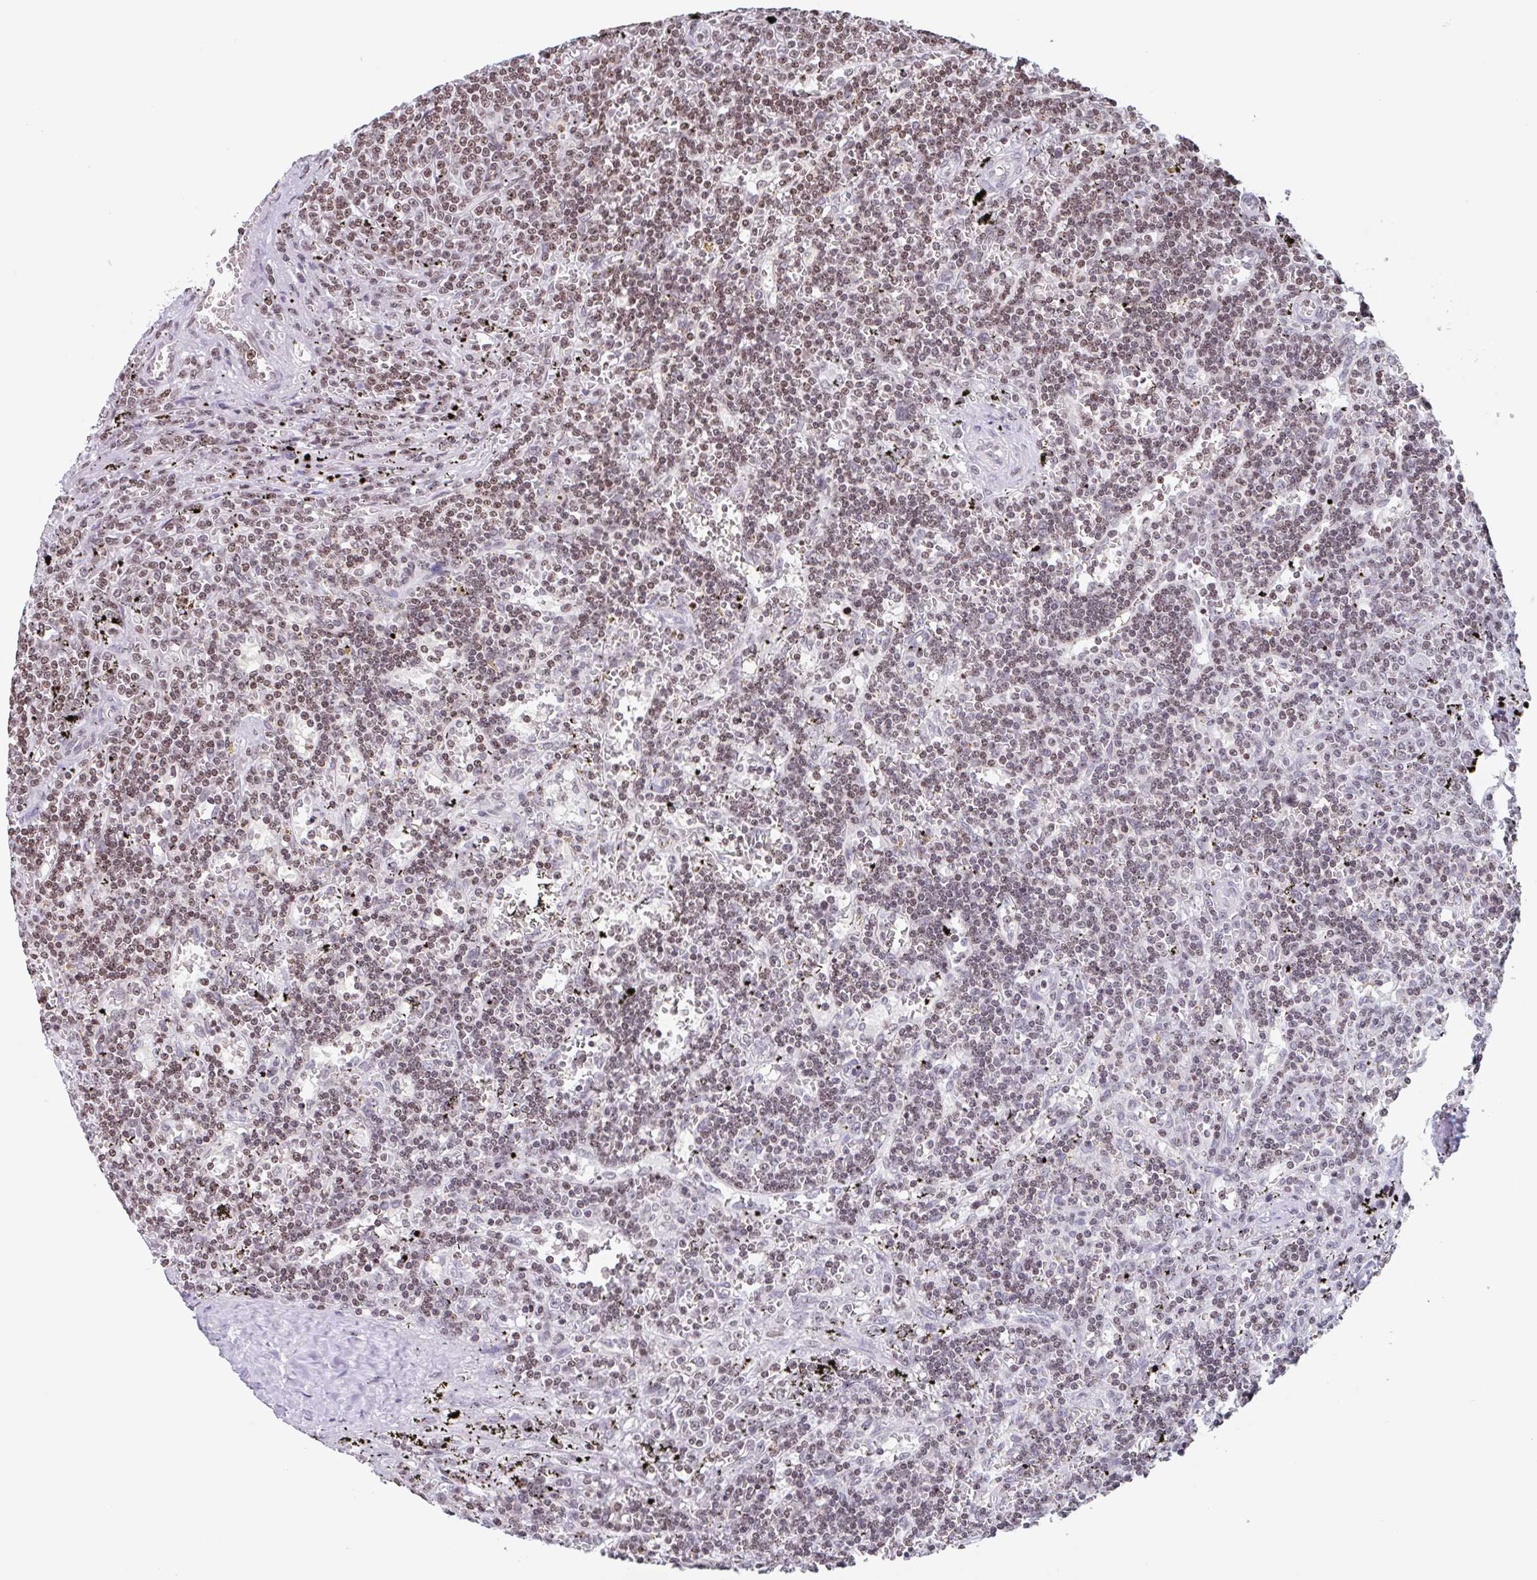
{"staining": {"intensity": "moderate", "quantity": ">75%", "location": "nuclear"}, "tissue": "lymphoma", "cell_type": "Tumor cells", "image_type": "cancer", "snomed": [{"axis": "morphology", "description": "Malignant lymphoma, non-Hodgkin's type, Low grade"}, {"axis": "topography", "description": "Spleen"}], "caption": "DAB immunohistochemical staining of lymphoma exhibits moderate nuclear protein staining in approximately >75% of tumor cells.", "gene": "NOL6", "patient": {"sex": "male", "age": 60}}